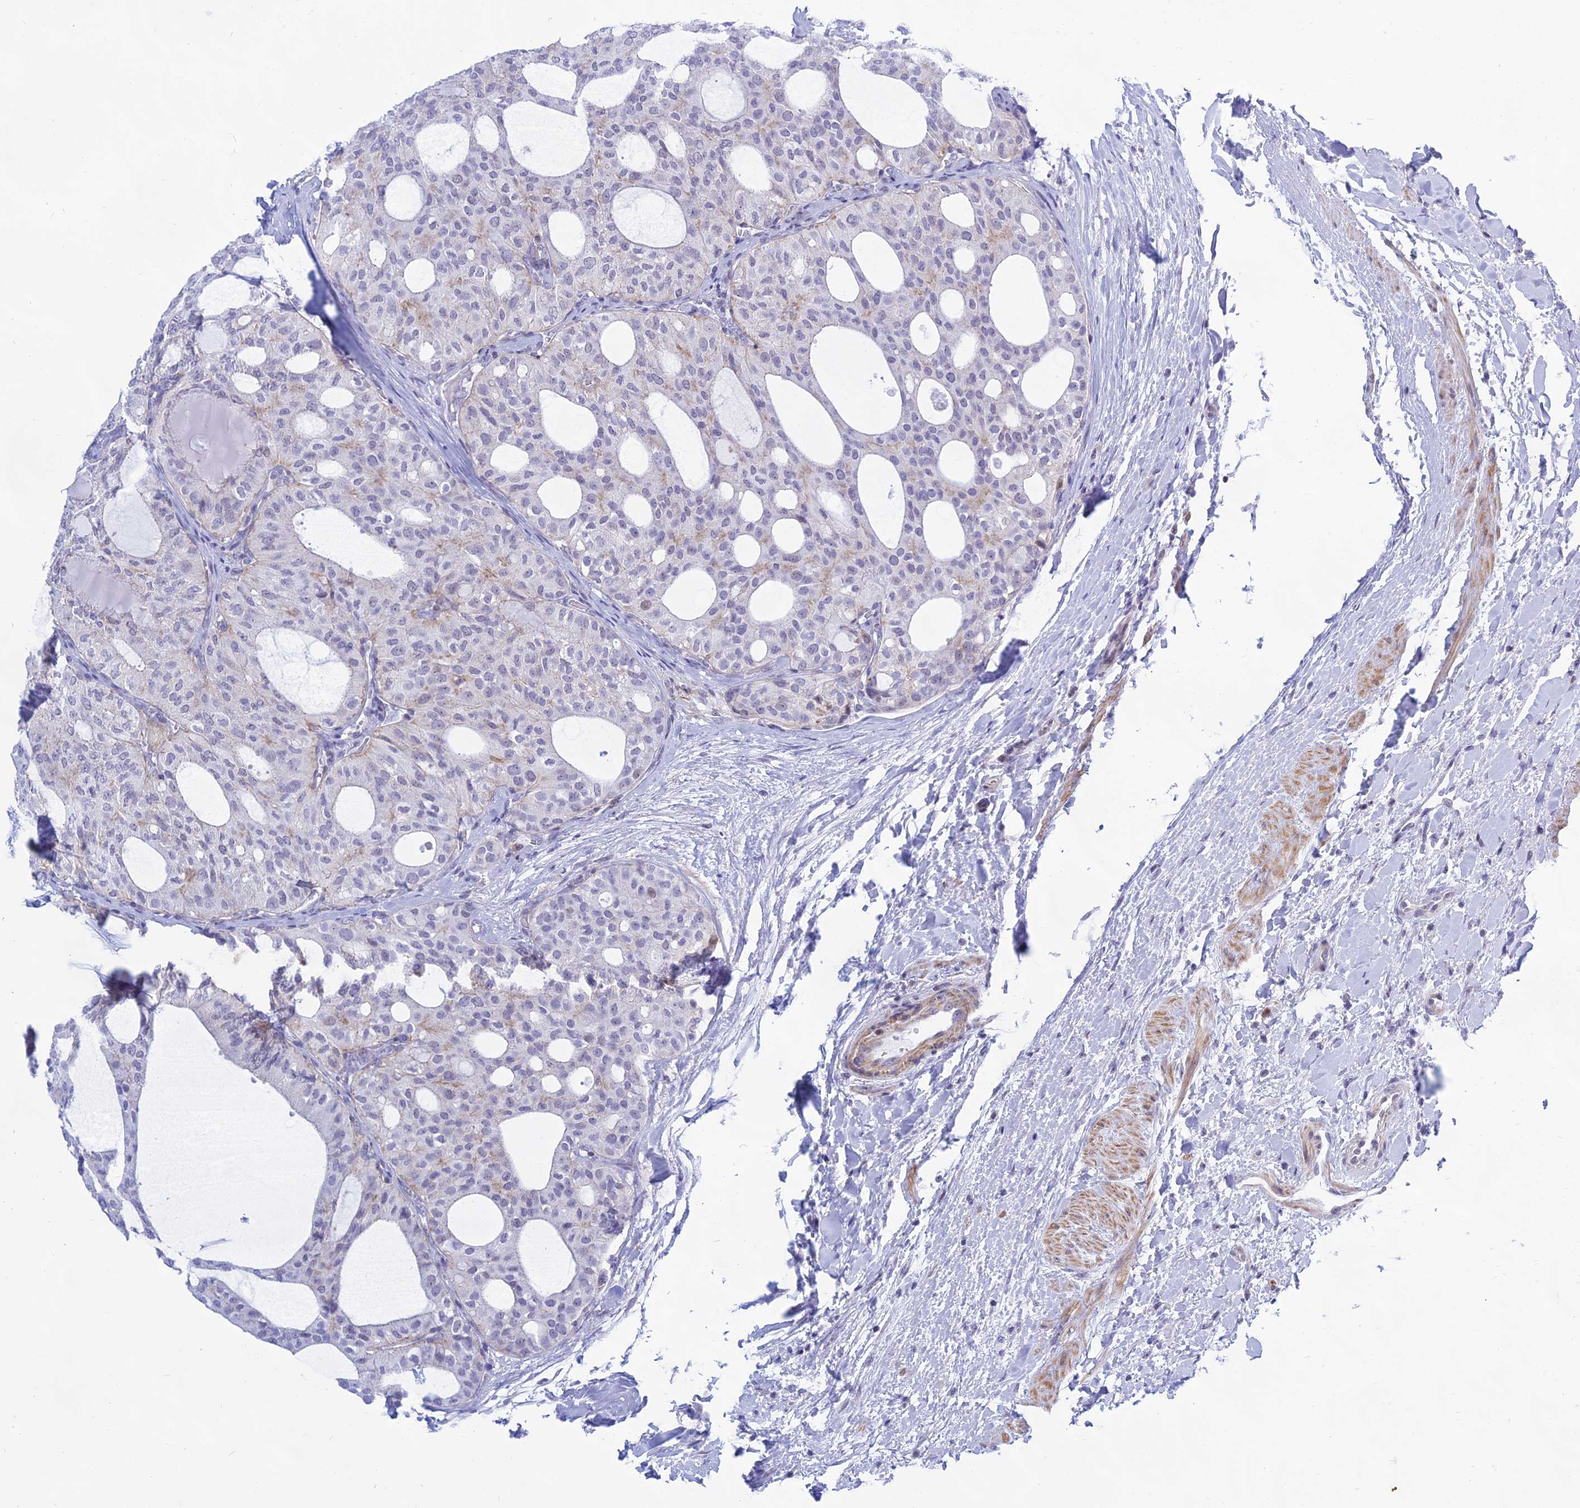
{"staining": {"intensity": "weak", "quantity": "<25%", "location": "cytoplasmic/membranous"}, "tissue": "thyroid cancer", "cell_type": "Tumor cells", "image_type": "cancer", "snomed": [{"axis": "morphology", "description": "Follicular adenoma carcinoma, NOS"}, {"axis": "topography", "description": "Thyroid gland"}], "caption": "Immunohistochemical staining of human thyroid follicular adenoma carcinoma demonstrates no significant positivity in tumor cells. Nuclei are stained in blue.", "gene": "KRR1", "patient": {"sex": "male", "age": 75}}